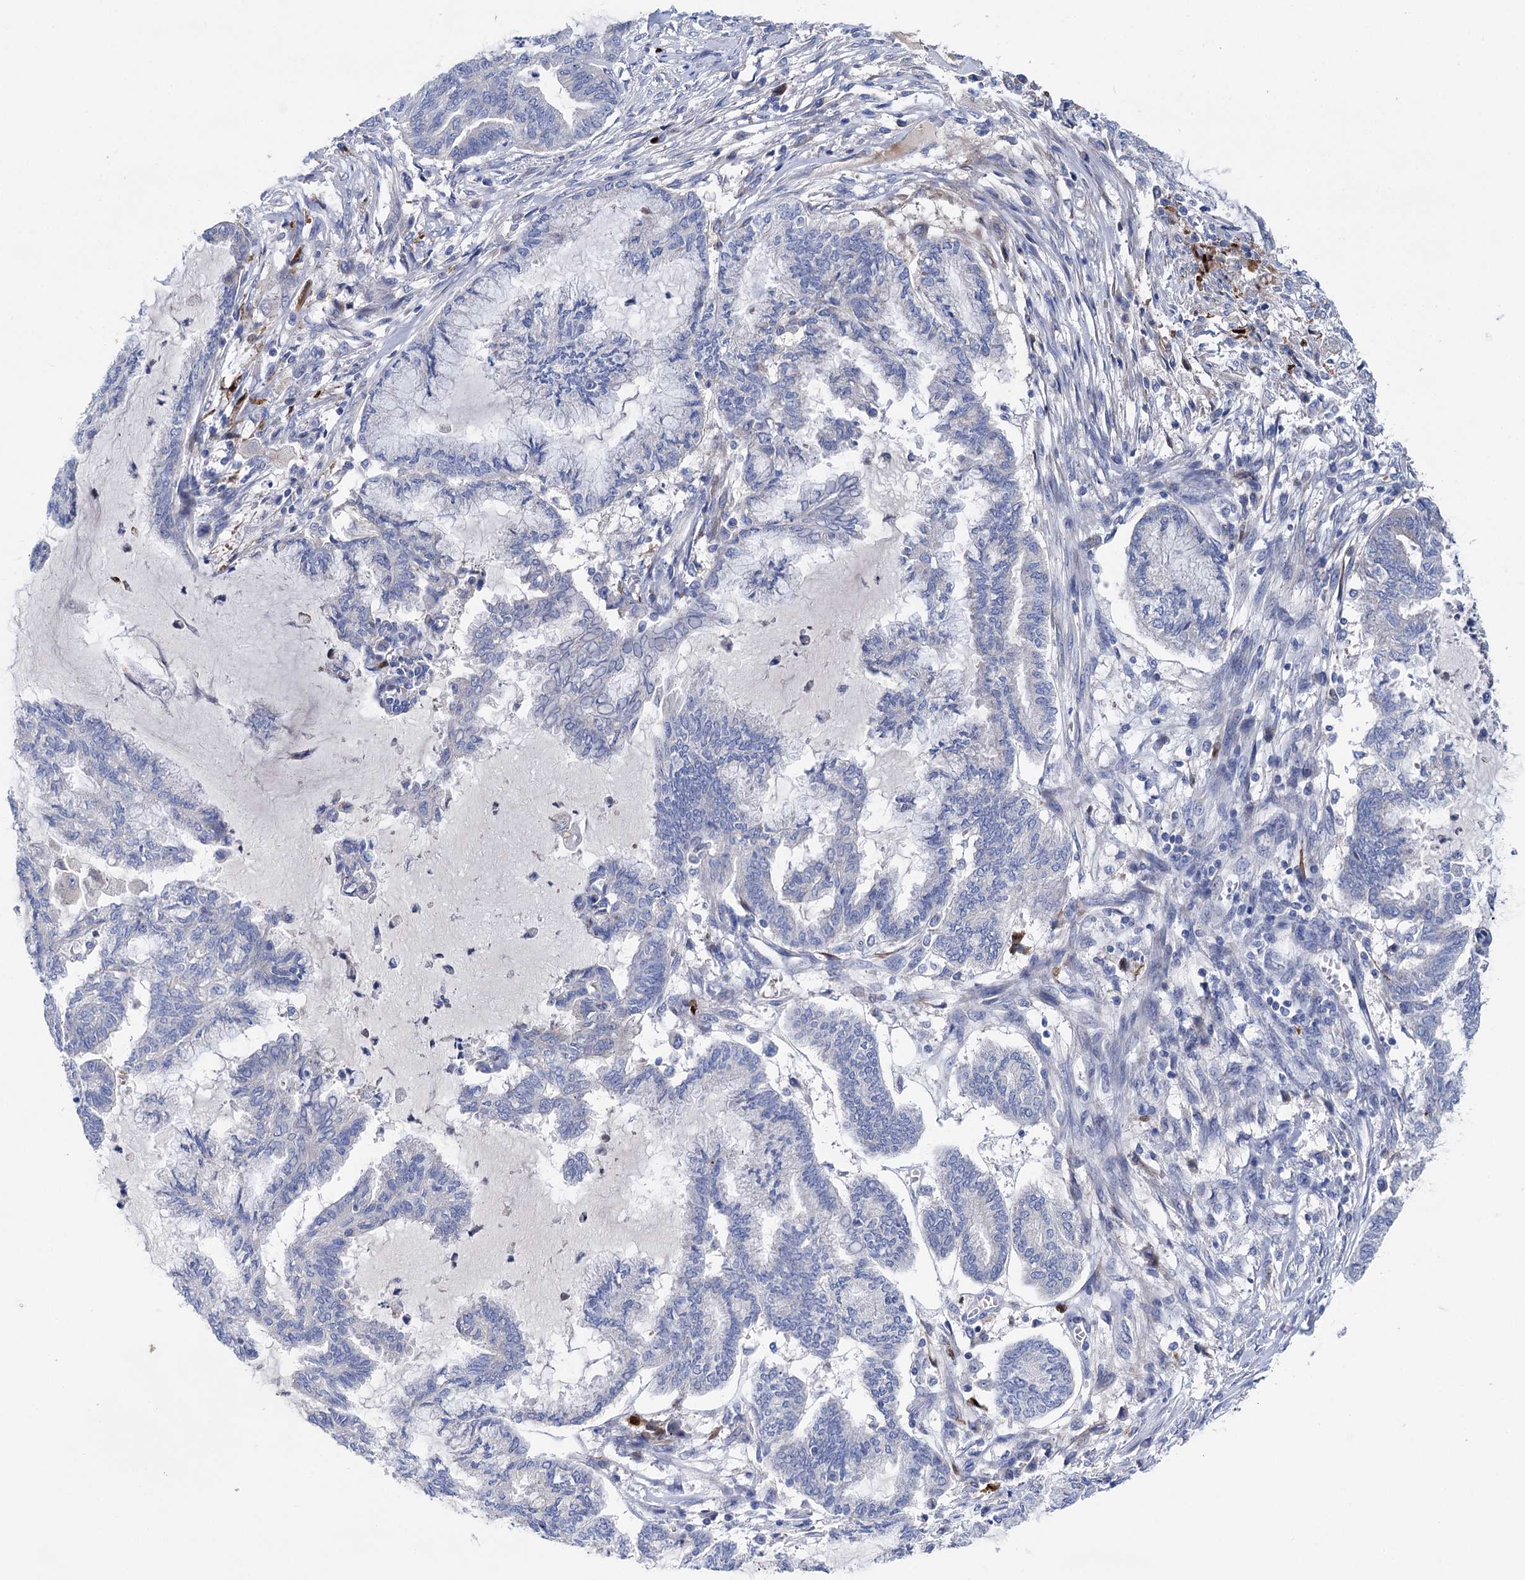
{"staining": {"intensity": "negative", "quantity": "none", "location": "none"}, "tissue": "endometrial cancer", "cell_type": "Tumor cells", "image_type": "cancer", "snomed": [{"axis": "morphology", "description": "Adenocarcinoma, NOS"}, {"axis": "topography", "description": "Endometrium"}], "caption": "High magnification brightfield microscopy of endometrial adenocarcinoma stained with DAB (3,3'-diaminobenzidine) (brown) and counterstained with hematoxylin (blue): tumor cells show no significant expression. (Stains: DAB (3,3'-diaminobenzidine) immunohistochemistry (IHC) with hematoxylin counter stain, Microscopy: brightfield microscopy at high magnification).", "gene": "ZNRD2", "patient": {"sex": "female", "age": 86}}